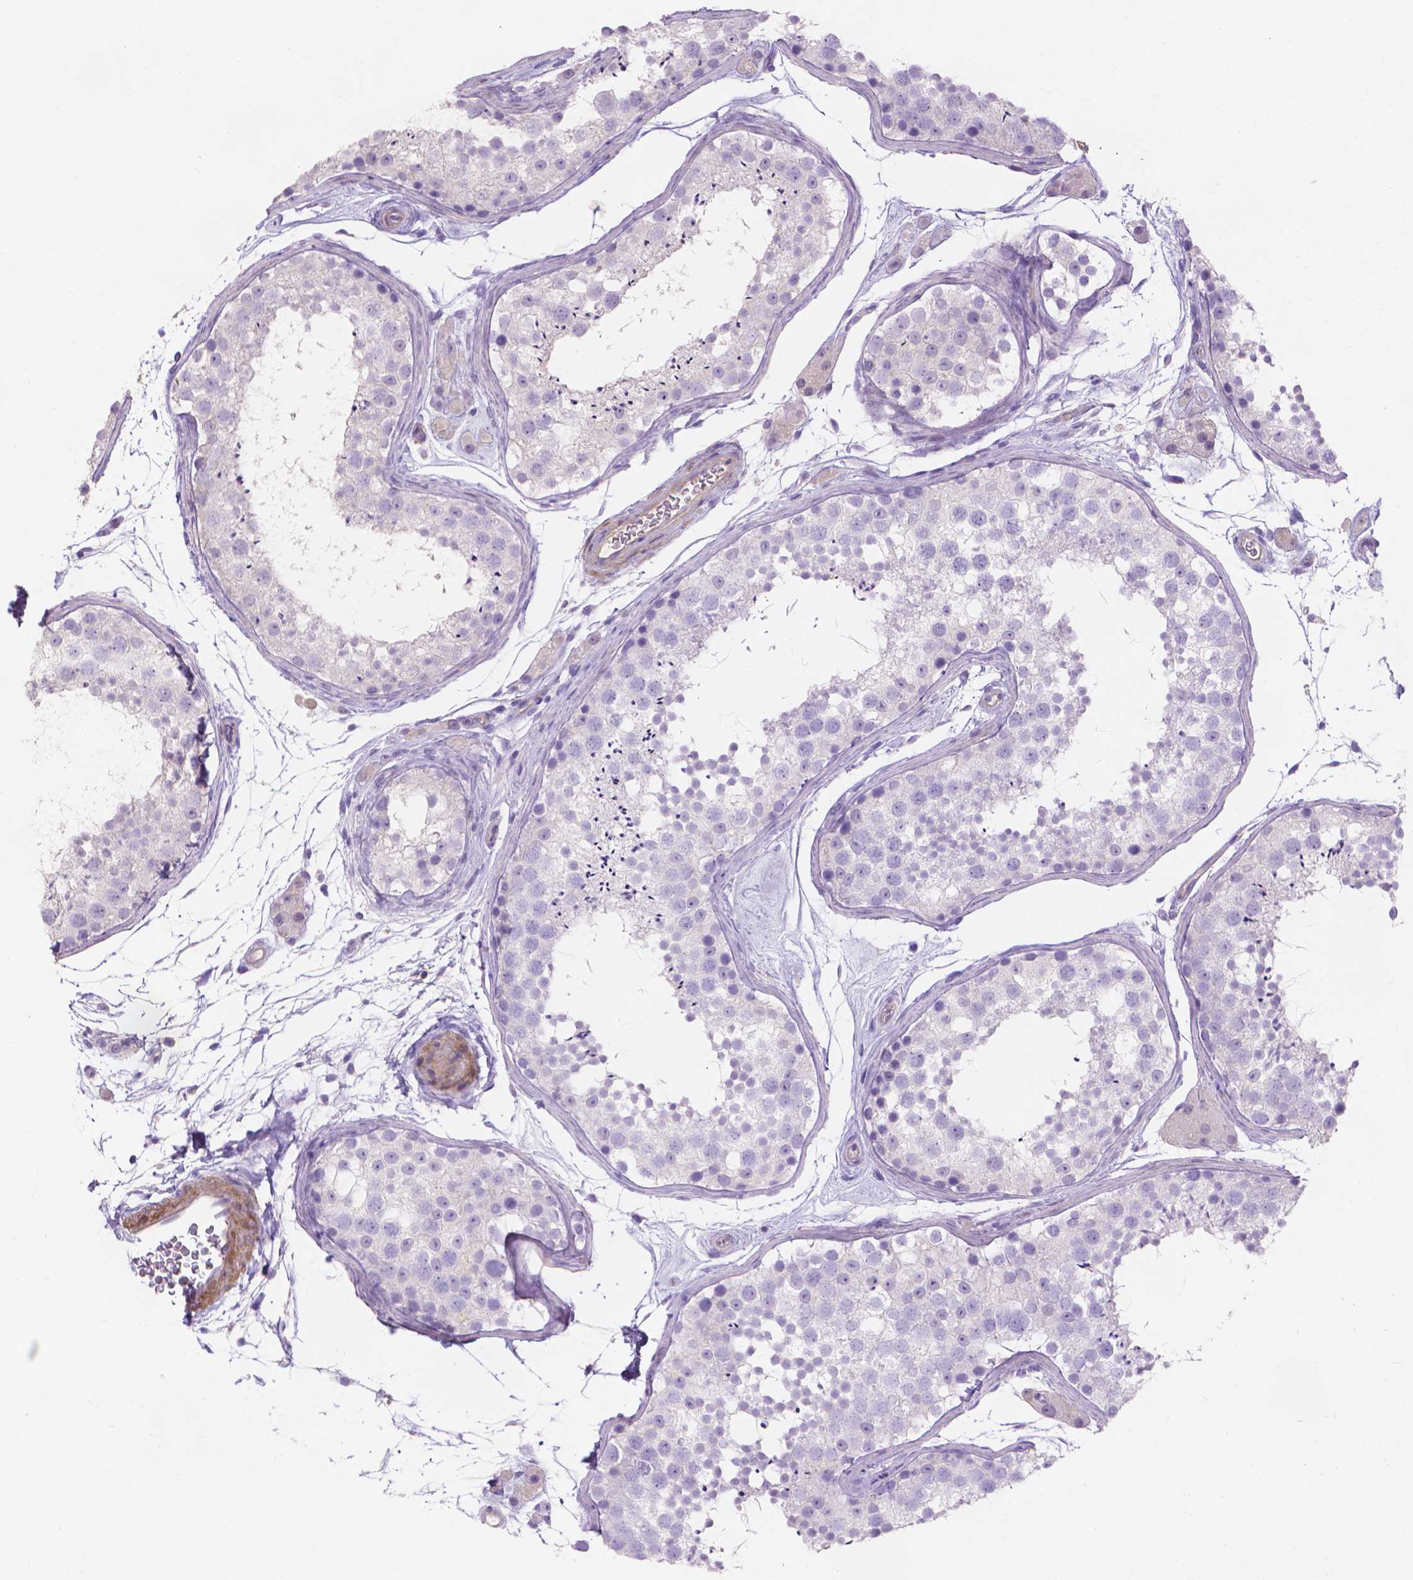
{"staining": {"intensity": "negative", "quantity": "none", "location": "none"}, "tissue": "testis", "cell_type": "Cells in seminiferous ducts", "image_type": "normal", "snomed": [{"axis": "morphology", "description": "Normal tissue, NOS"}, {"axis": "topography", "description": "Testis"}], "caption": "Immunohistochemical staining of normal testis demonstrates no significant expression in cells in seminiferous ducts.", "gene": "MBLAC1", "patient": {"sex": "male", "age": 41}}